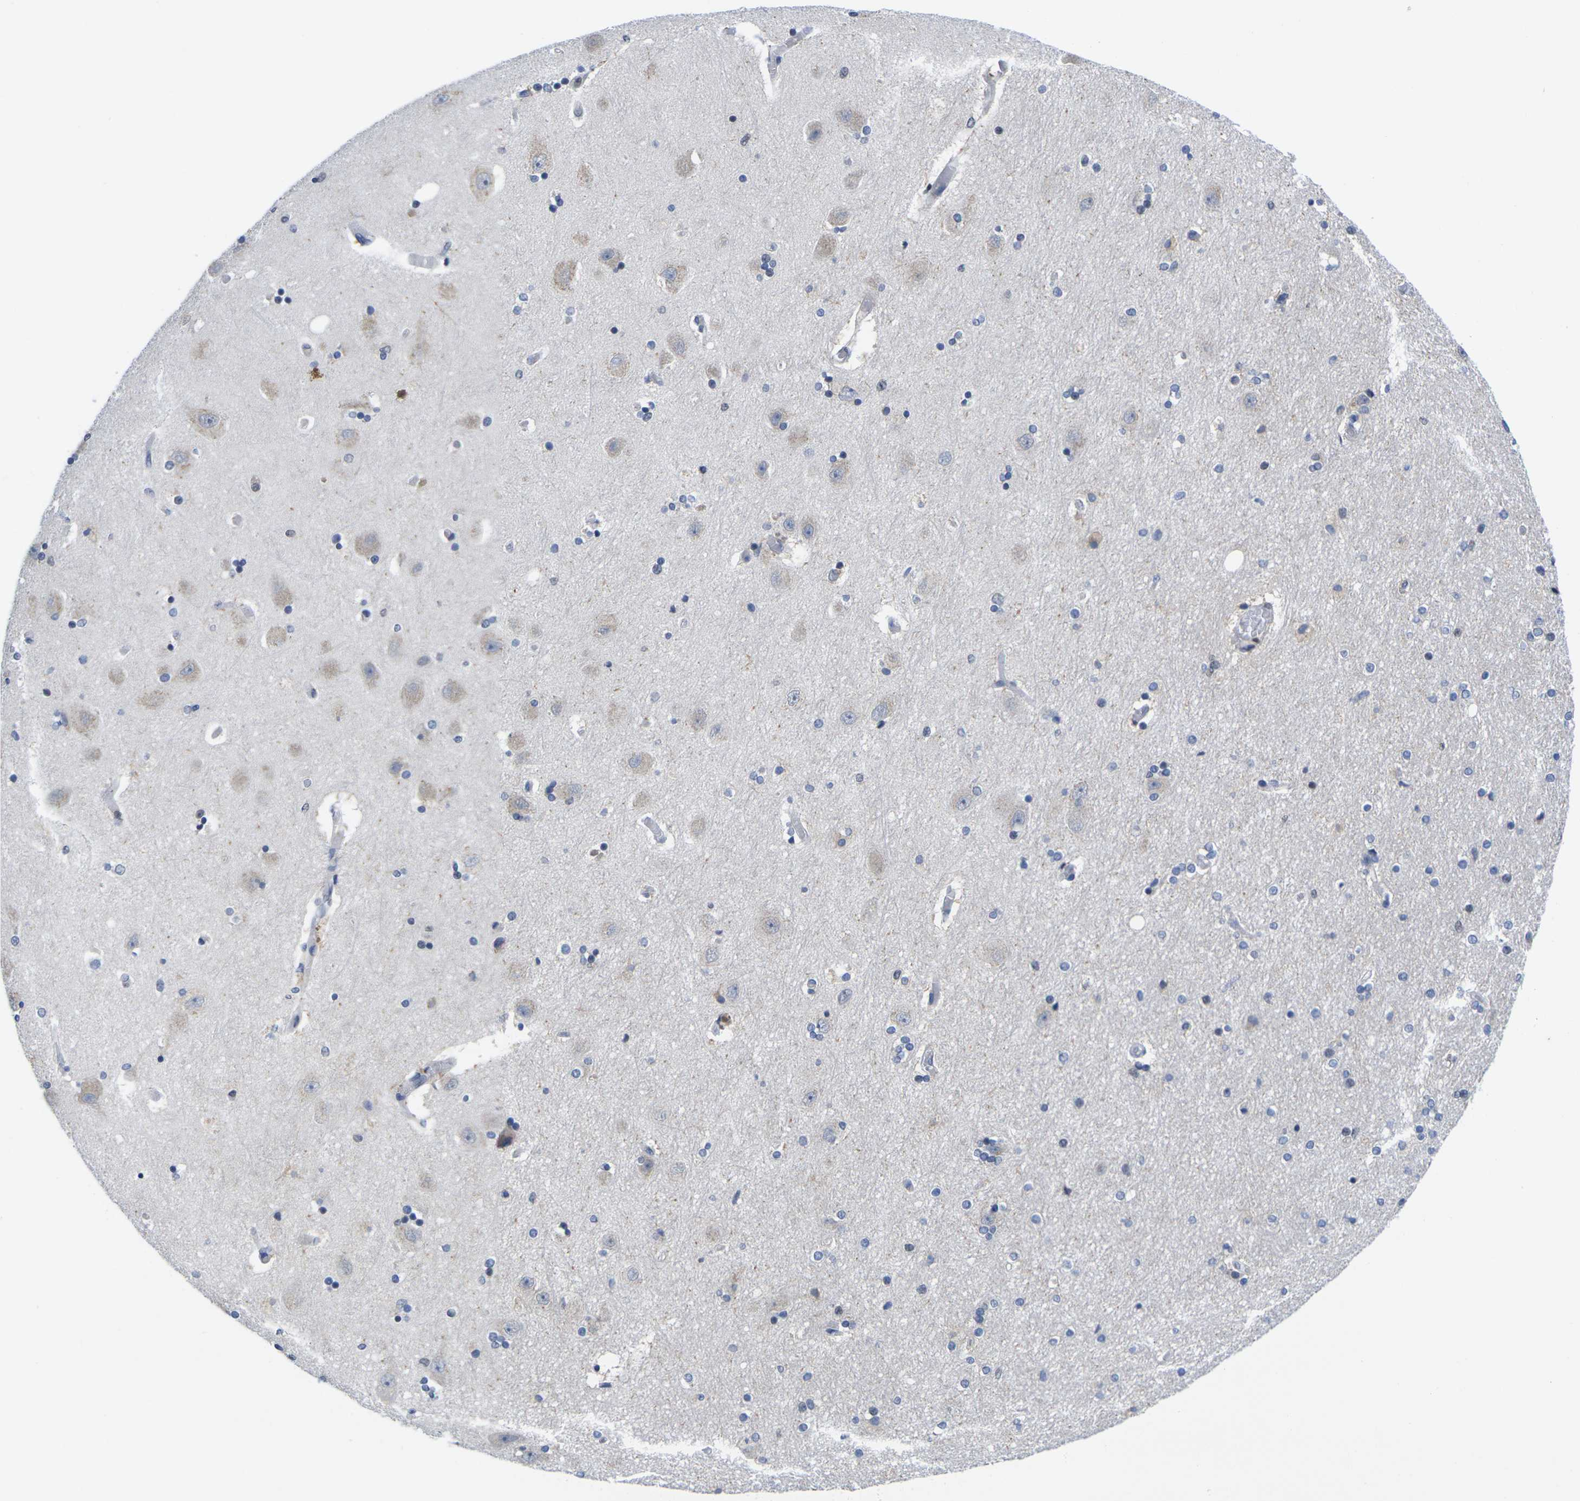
{"staining": {"intensity": "negative", "quantity": "none", "location": "none"}, "tissue": "hippocampus", "cell_type": "Glial cells", "image_type": "normal", "snomed": [{"axis": "morphology", "description": "Normal tissue, NOS"}, {"axis": "topography", "description": "Hippocampus"}], "caption": "Protein analysis of benign hippocampus shows no significant staining in glial cells. (IHC, brightfield microscopy, high magnification).", "gene": "IKZF1", "patient": {"sex": "female", "age": 54}}